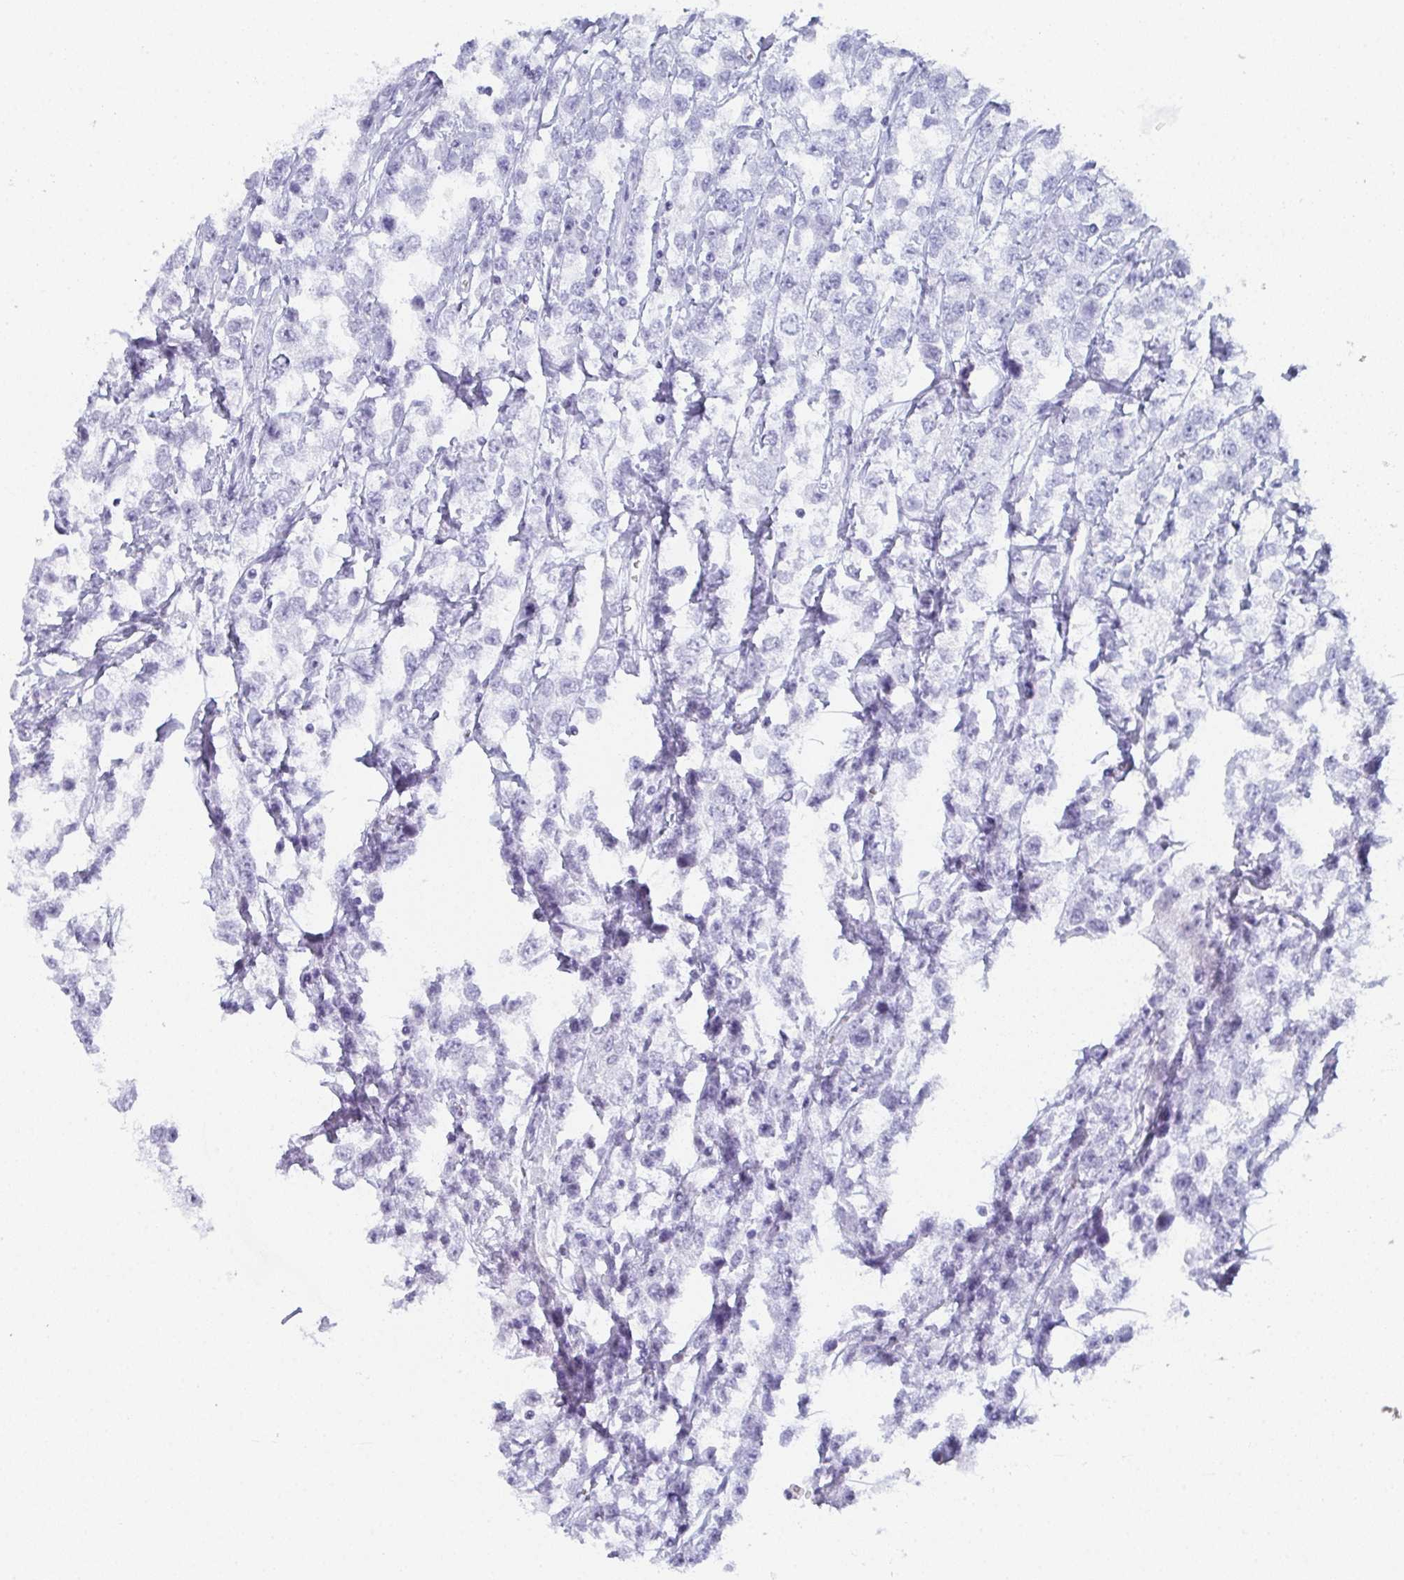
{"staining": {"intensity": "negative", "quantity": "none", "location": "none"}, "tissue": "testis cancer", "cell_type": "Tumor cells", "image_type": "cancer", "snomed": [{"axis": "morphology", "description": "Seminoma, NOS"}, {"axis": "topography", "description": "Testis"}], "caption": "Histopathology image shows no protein positivity in tumor cells of testis cancer (seminoma) tissue.", "gene": "PYCR3", "patient": {"sex": "male", "age": 34}}